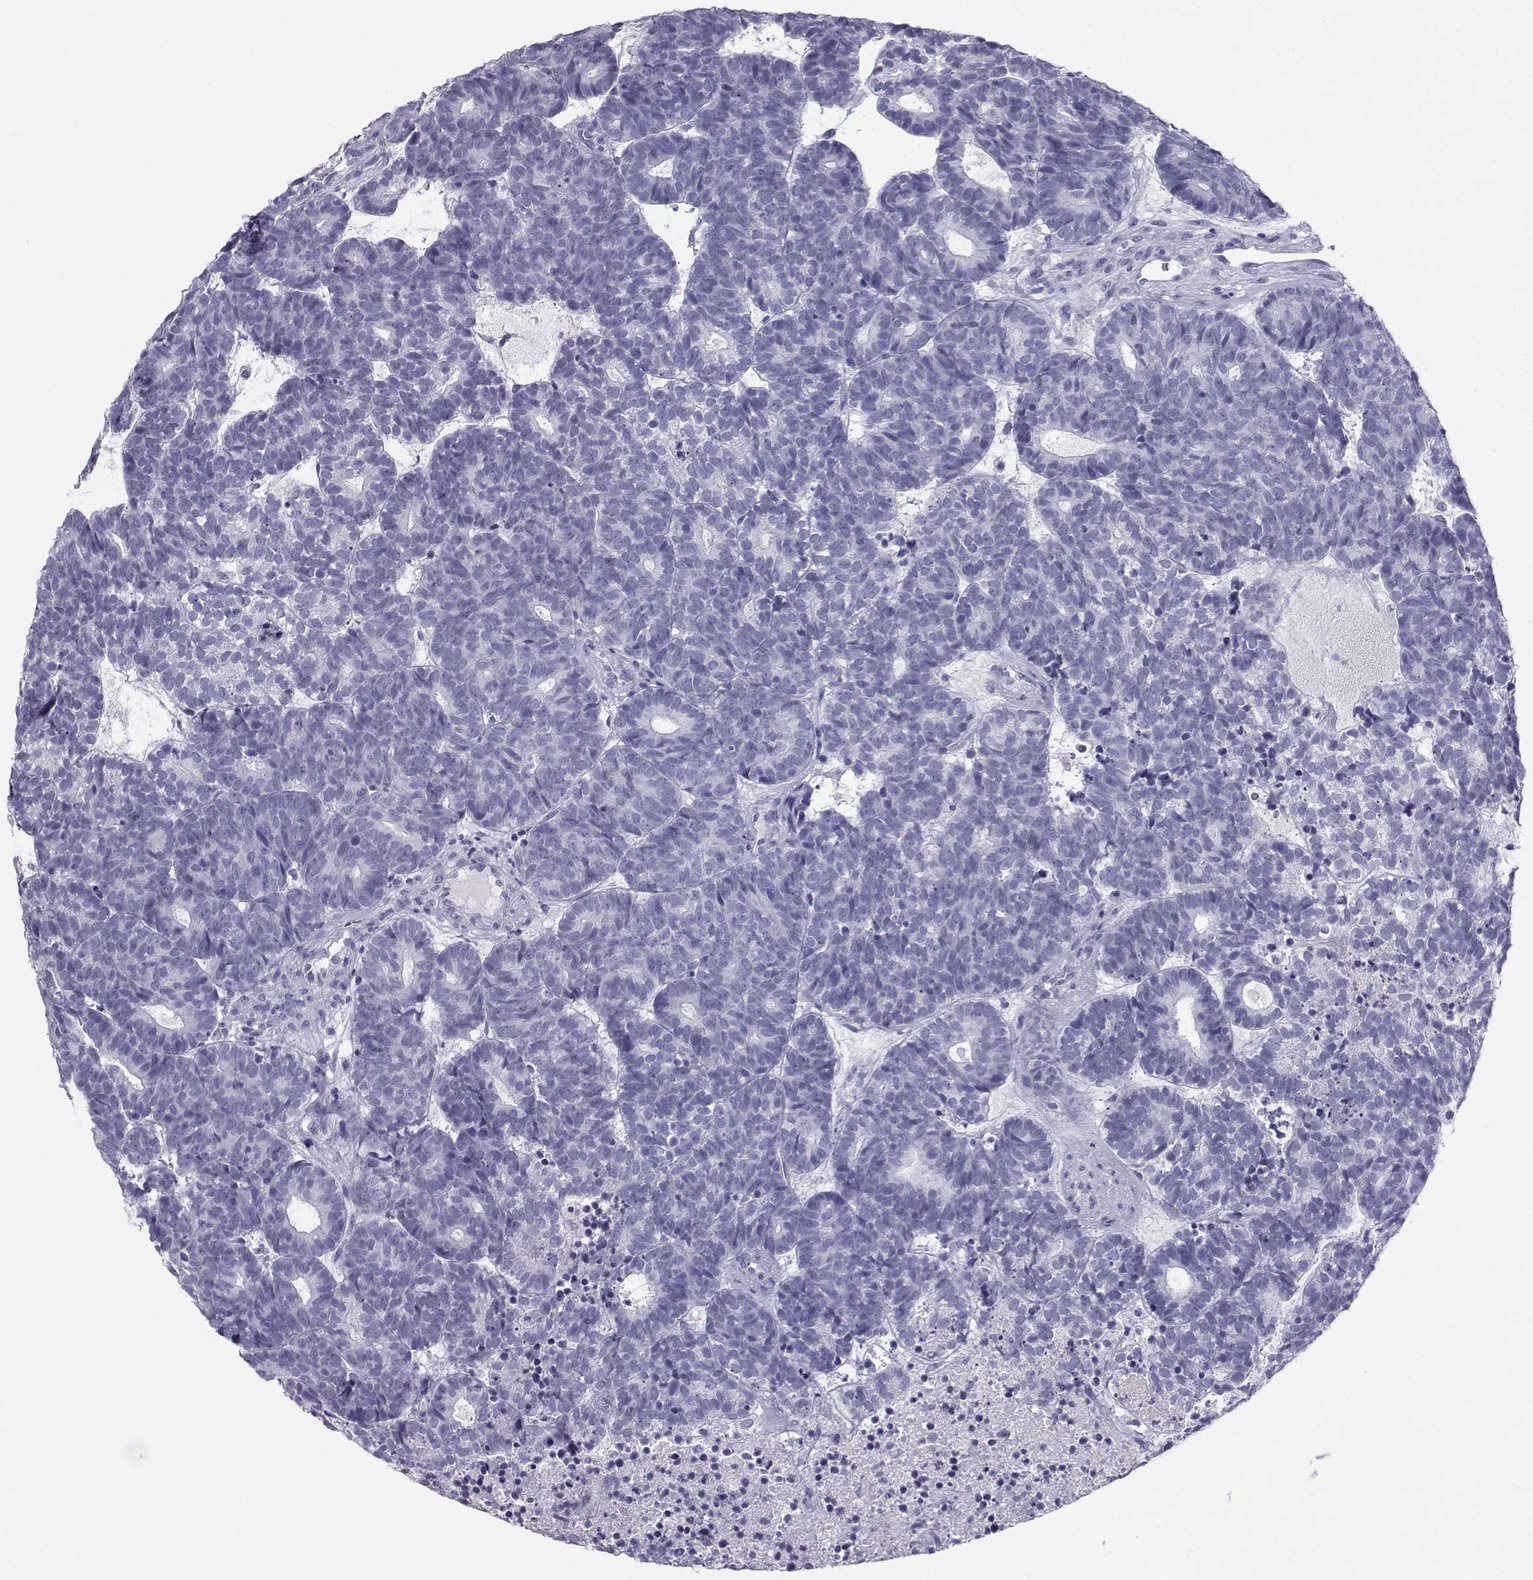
{"staining": {"intensity": "negative", "quantity": "none", "location": "none"}, "tissue": "head and neck cancer", "cell_type": "Tumor cells", "image_type": "cancer", "snomed": [{"axis": "morphology", "description": "Adenocarcinoma, NOS"}, {"axis": "topography", "description": "Head-Neck"}], "caption": "IHC photomicrograph of head and neck adenocarcinoma stained for a protein (brown), which exhibits no expression in tumor cells.", "gene": "SST", "patient": {"sex": "female", "age": 81}}